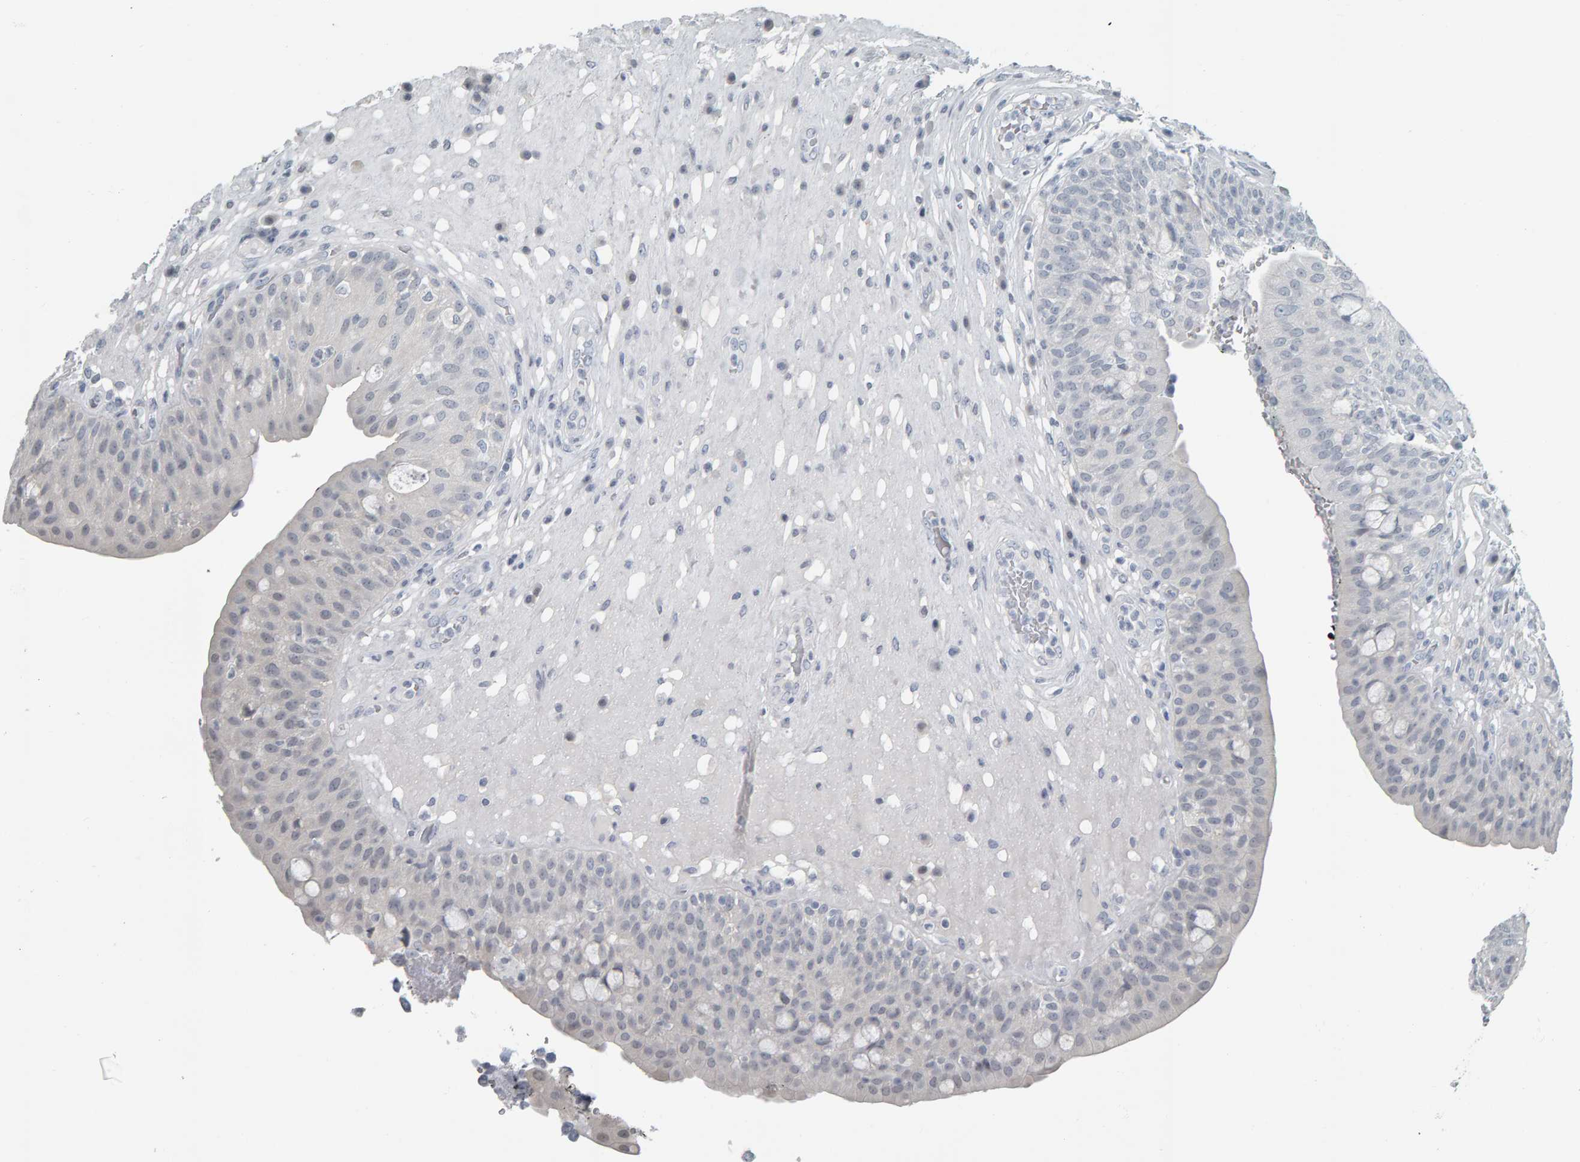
{"staining": {"intensity": "negative", "quantity": "none", "location": "none"}, "tissue": "urinary bladder", "cell_type": "Urothelial cells", "image_type": "normal", "snomed": [{"axis": "morphology", "description": "Normal tissue, NOS"}, {"axis": "topography", "description": "Urinary bladder"}], "caption": "Immunohistochemical staining of unremarkable human urinary bladder demonstrates no significant staining in urothelial cells.", "gene": "PYY", "patient": {"sex": "female", "age": 62}}